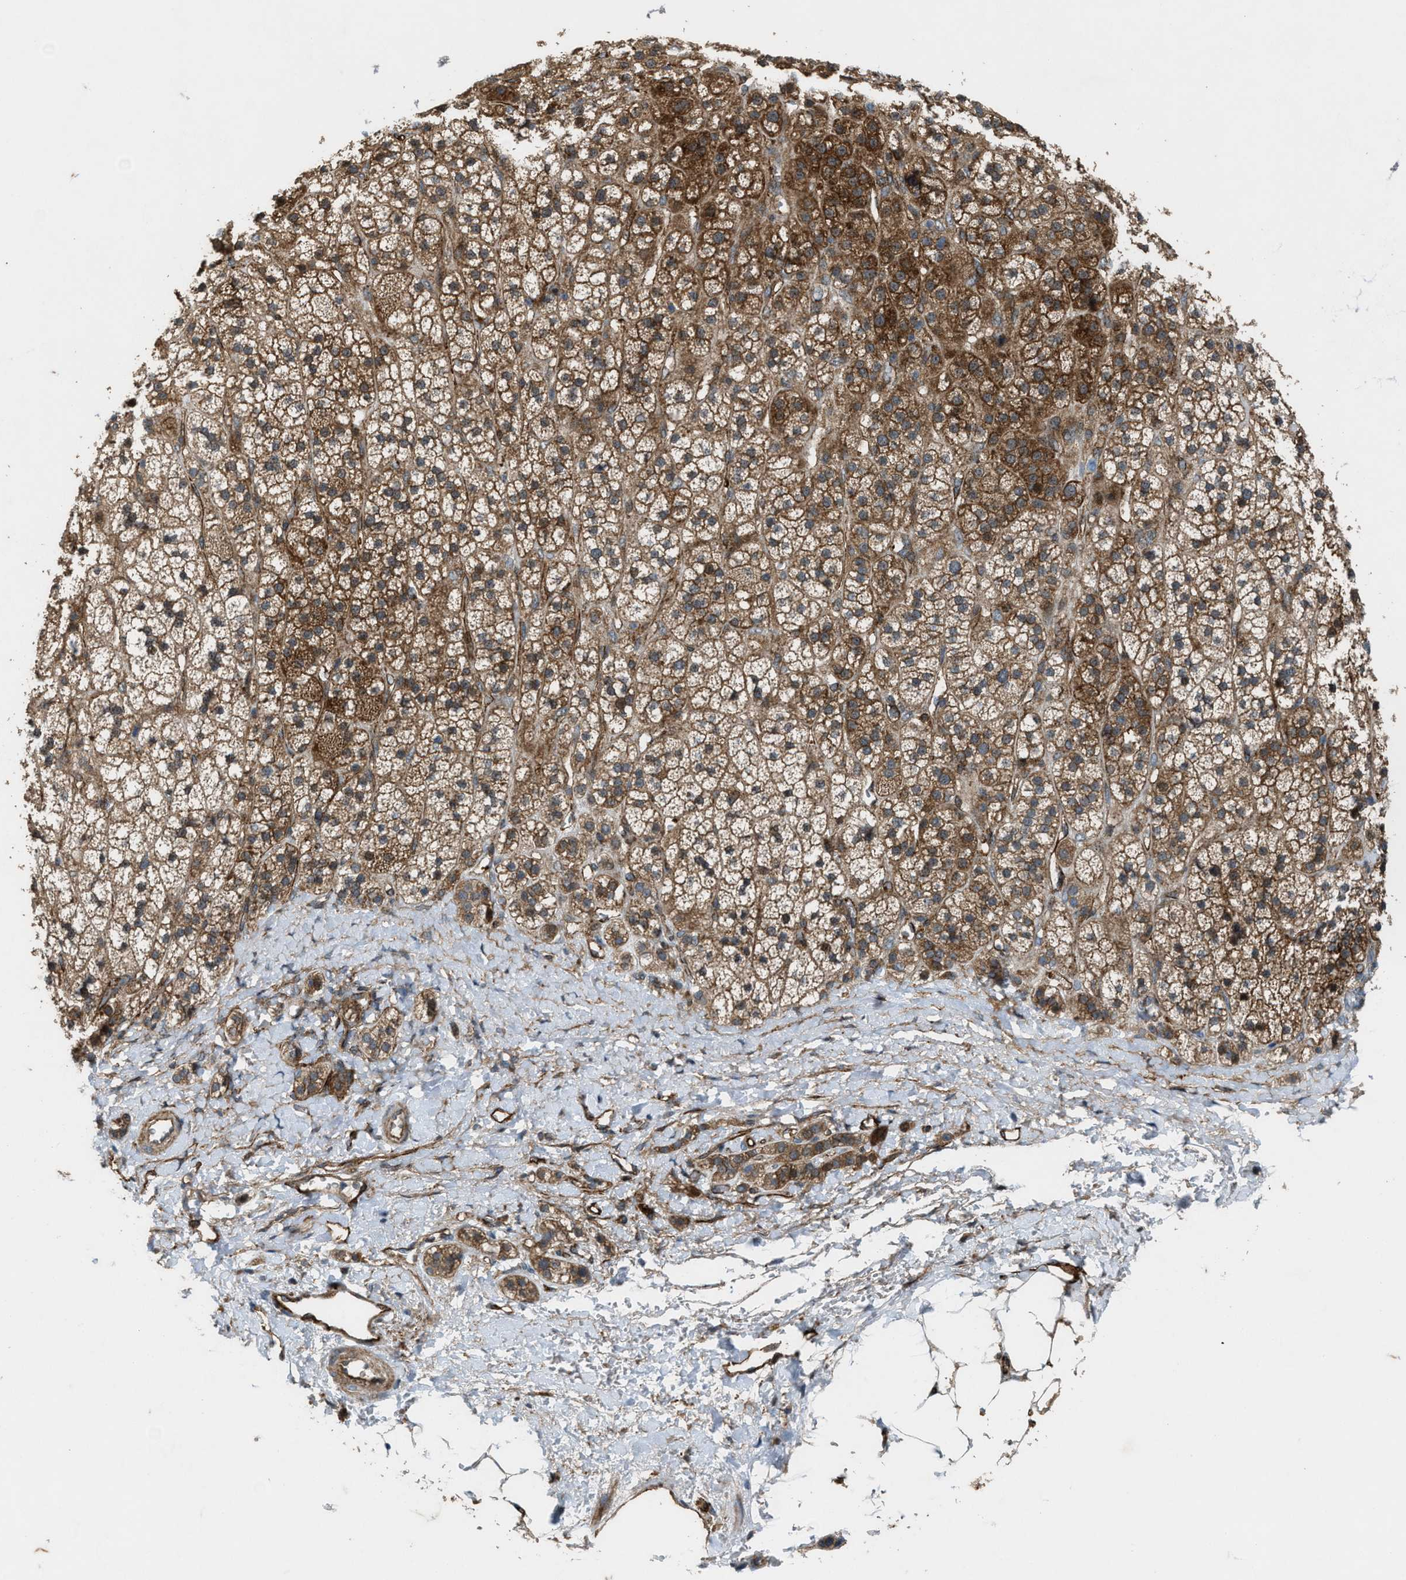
{"staining": {"intensity": "strong", "quantity": ">75%", "location": "cytoplasmic/membranous"}, "tissue": "adrenal gland", "cell_type": "Glandular cells", "image_type": "normal", "snomed": [{"axis": "morphology", "description": "Normal tissue, NOS"}, {"axis": "topography", "description": "Adrenal gland"}], "caption": "Immunohistochemistry (IHC) image of normal adrenal gland: human adrenal gland stained using IHC demonstrates high levels of strong protein expression localized specifically in the cytoplasmic/membranous of glandular cells, appearing as a cytoplasmic/membranous brown color.", "gene": "LRRC72", "patient": {"sex": "male", "age": 56}}